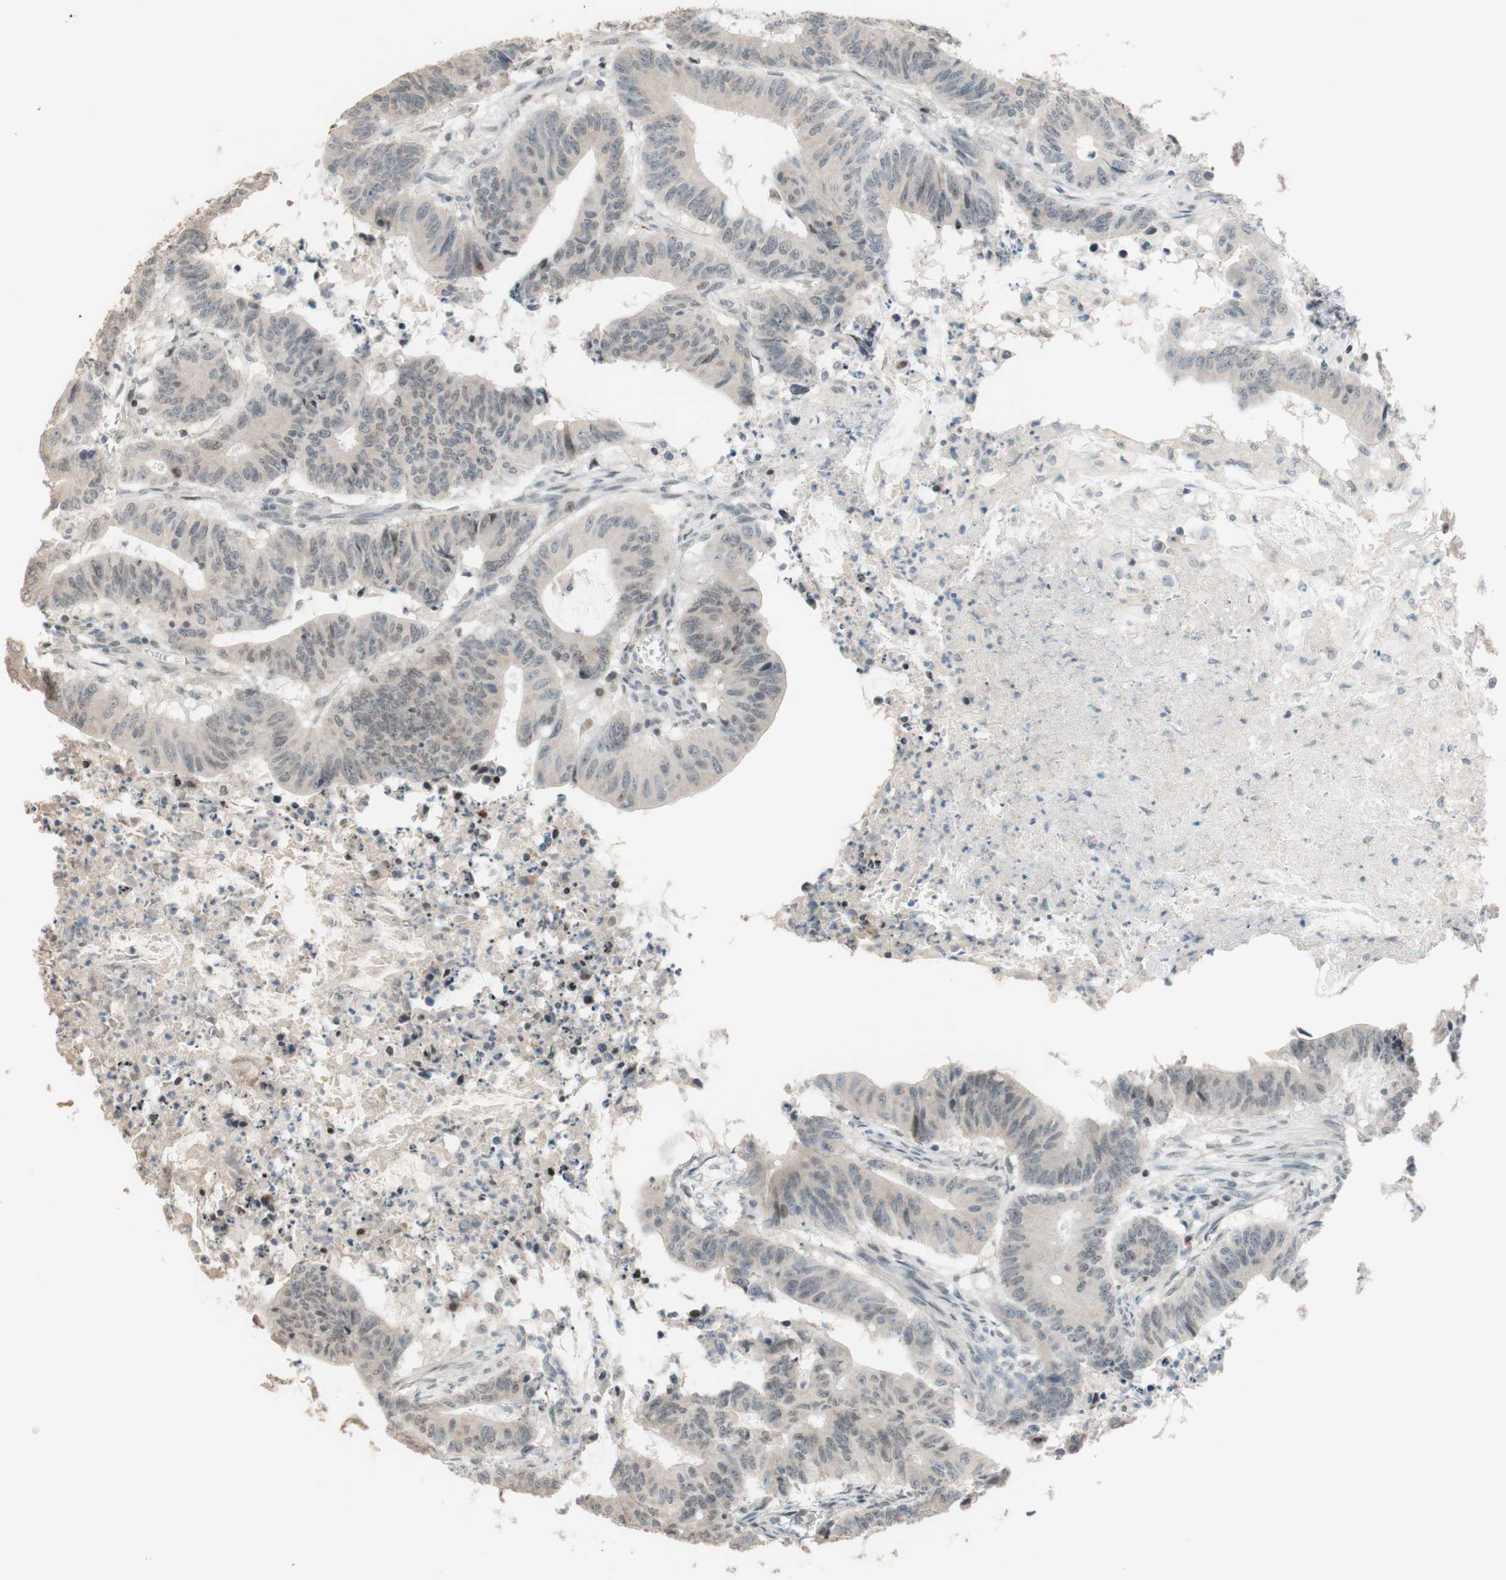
{"staining": {"intensity": "weak", "quantity": "<25%", "location": "cytoplasmic/membranous,nuclear"}, "tissue": "colorectal cancer", "cell_type": "Tumor cells", "image_type": "cancer", "snomed": [{"axis": "morphology", "description": "Adenocarcinoma, NOS"}, {"axis": "topography", "description": "Colon"}], "caption": "This is an IHC photomicrograph of human adenocarcinoma (colorectal). There is no expression in tumor cells.", "gene": "JPH1", "patient": {"sex": "male", "age": 45}}